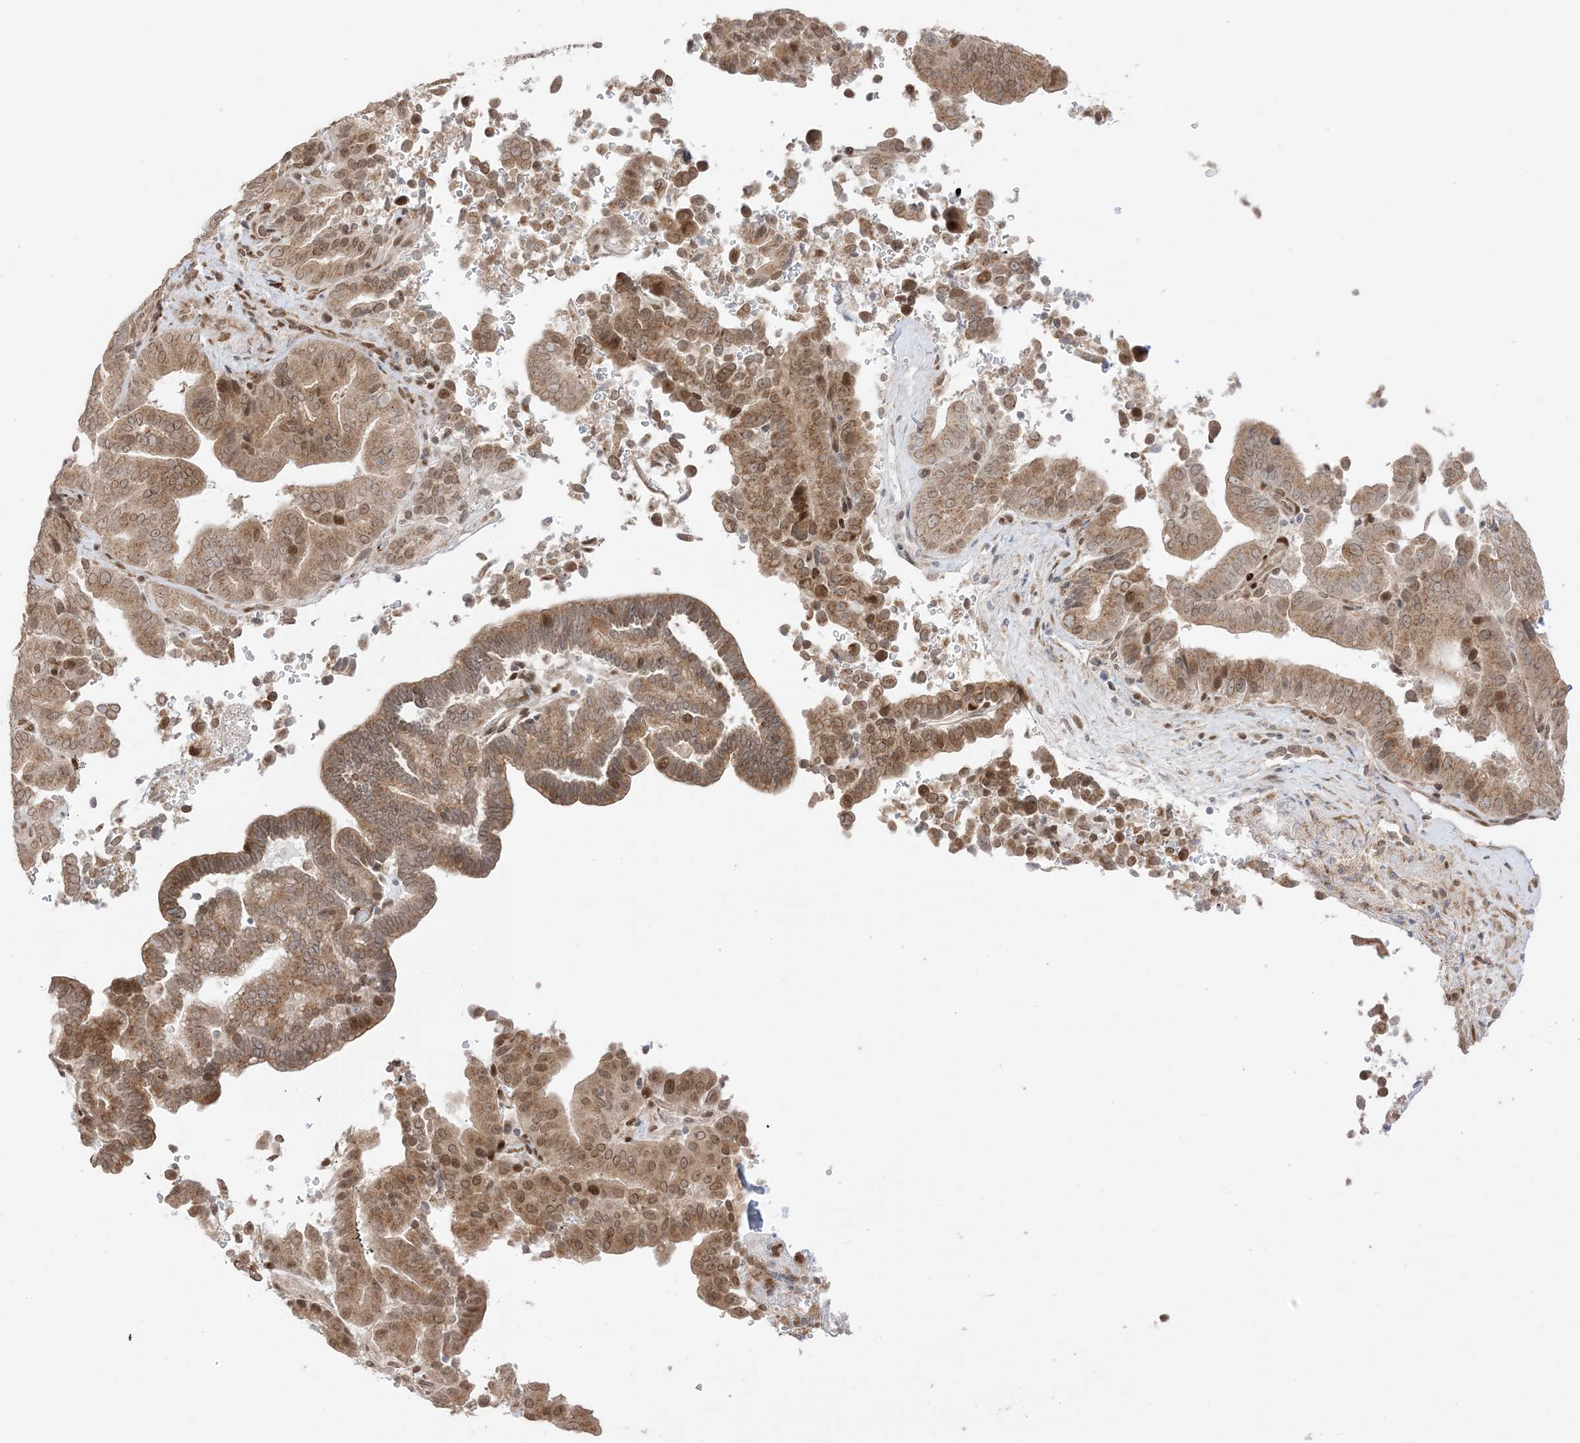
{"staining": {"intensity": "moderate", "quantity": ">75%", "location": "cytoplasmic/membranous,nuclear"}, "tissue": "liver cancer", "cell_type": "Tumor cells", "image_type": "cancer", "snomed": [{"axis": "morphology", "description": "Cholangiocarcinoma"}, {"axis": "topography", "description": "Liver"}], "caption": "IHC image of human liver cancer stained for a protein (brown), which reveals medium levels of moderate cytoplasmic/membranous and nuclear expression in approximately >75% of tumor cells.", "gene": "UBE2E2", "patient": {"sex": "female", "age": 75}}